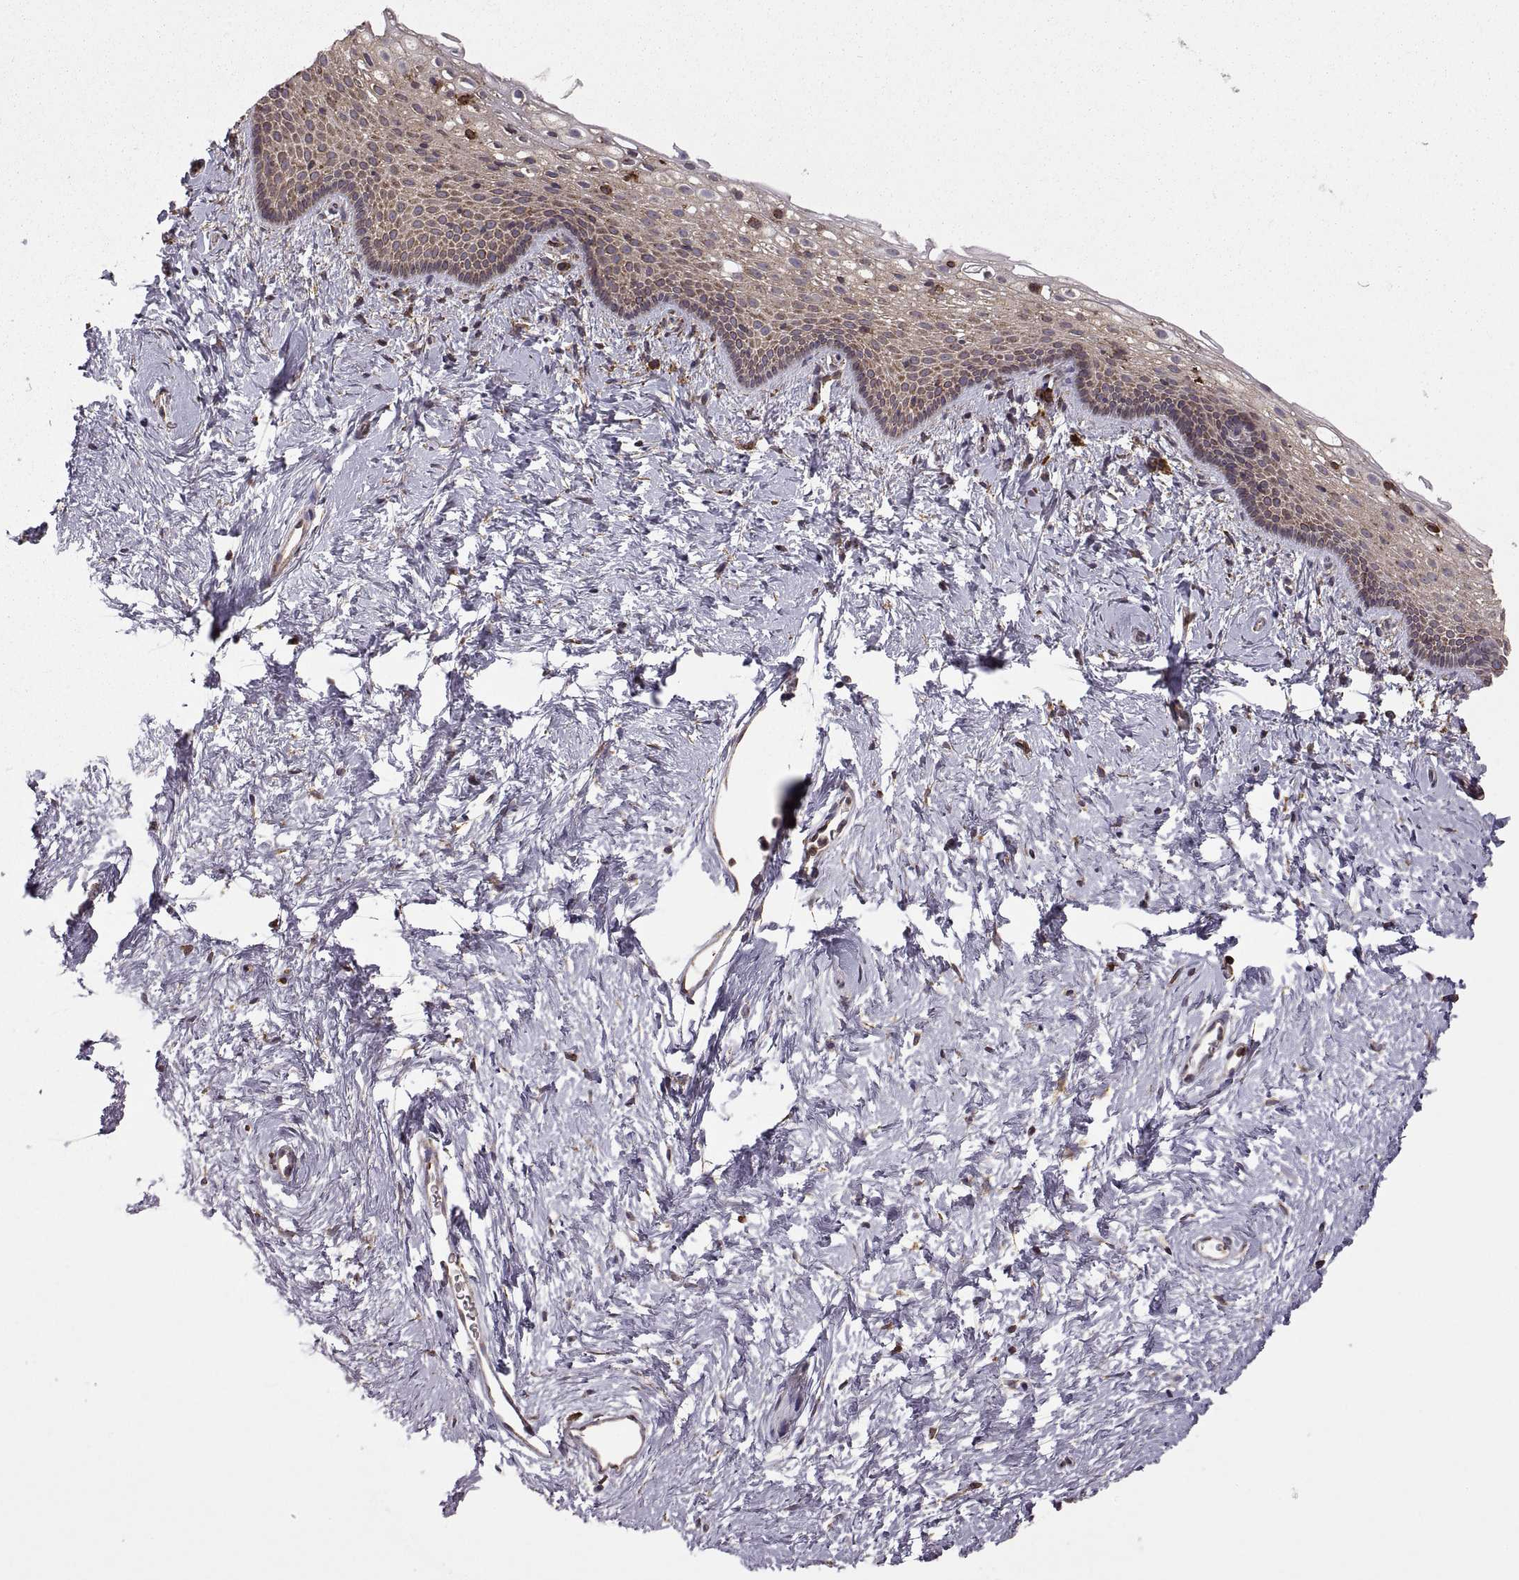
{"staining": {"intensity": "moderate", "quantity": "<25%", "location": "cytoplasmic/membranous"}, "tissue": "vagina", "cell_type": "Squamous epithelial cells", "image_type": "normal", "snomed": [{"axis": "morphology", "description": "Normal tissue, NOS"}, {"axis": "topography", "description": "Vagina"}], "caption": "Immunohistochemistry of unremarkable vagina shows low levels of moderate cytoplasmic/membranous expression in approximately <25% of squamous epithelial cells. Ihc stains the protein of interest in brown and the nuclei are stained blue.", "gene": "PDIA3", "patient": {"sex": "female", "age": 61}}